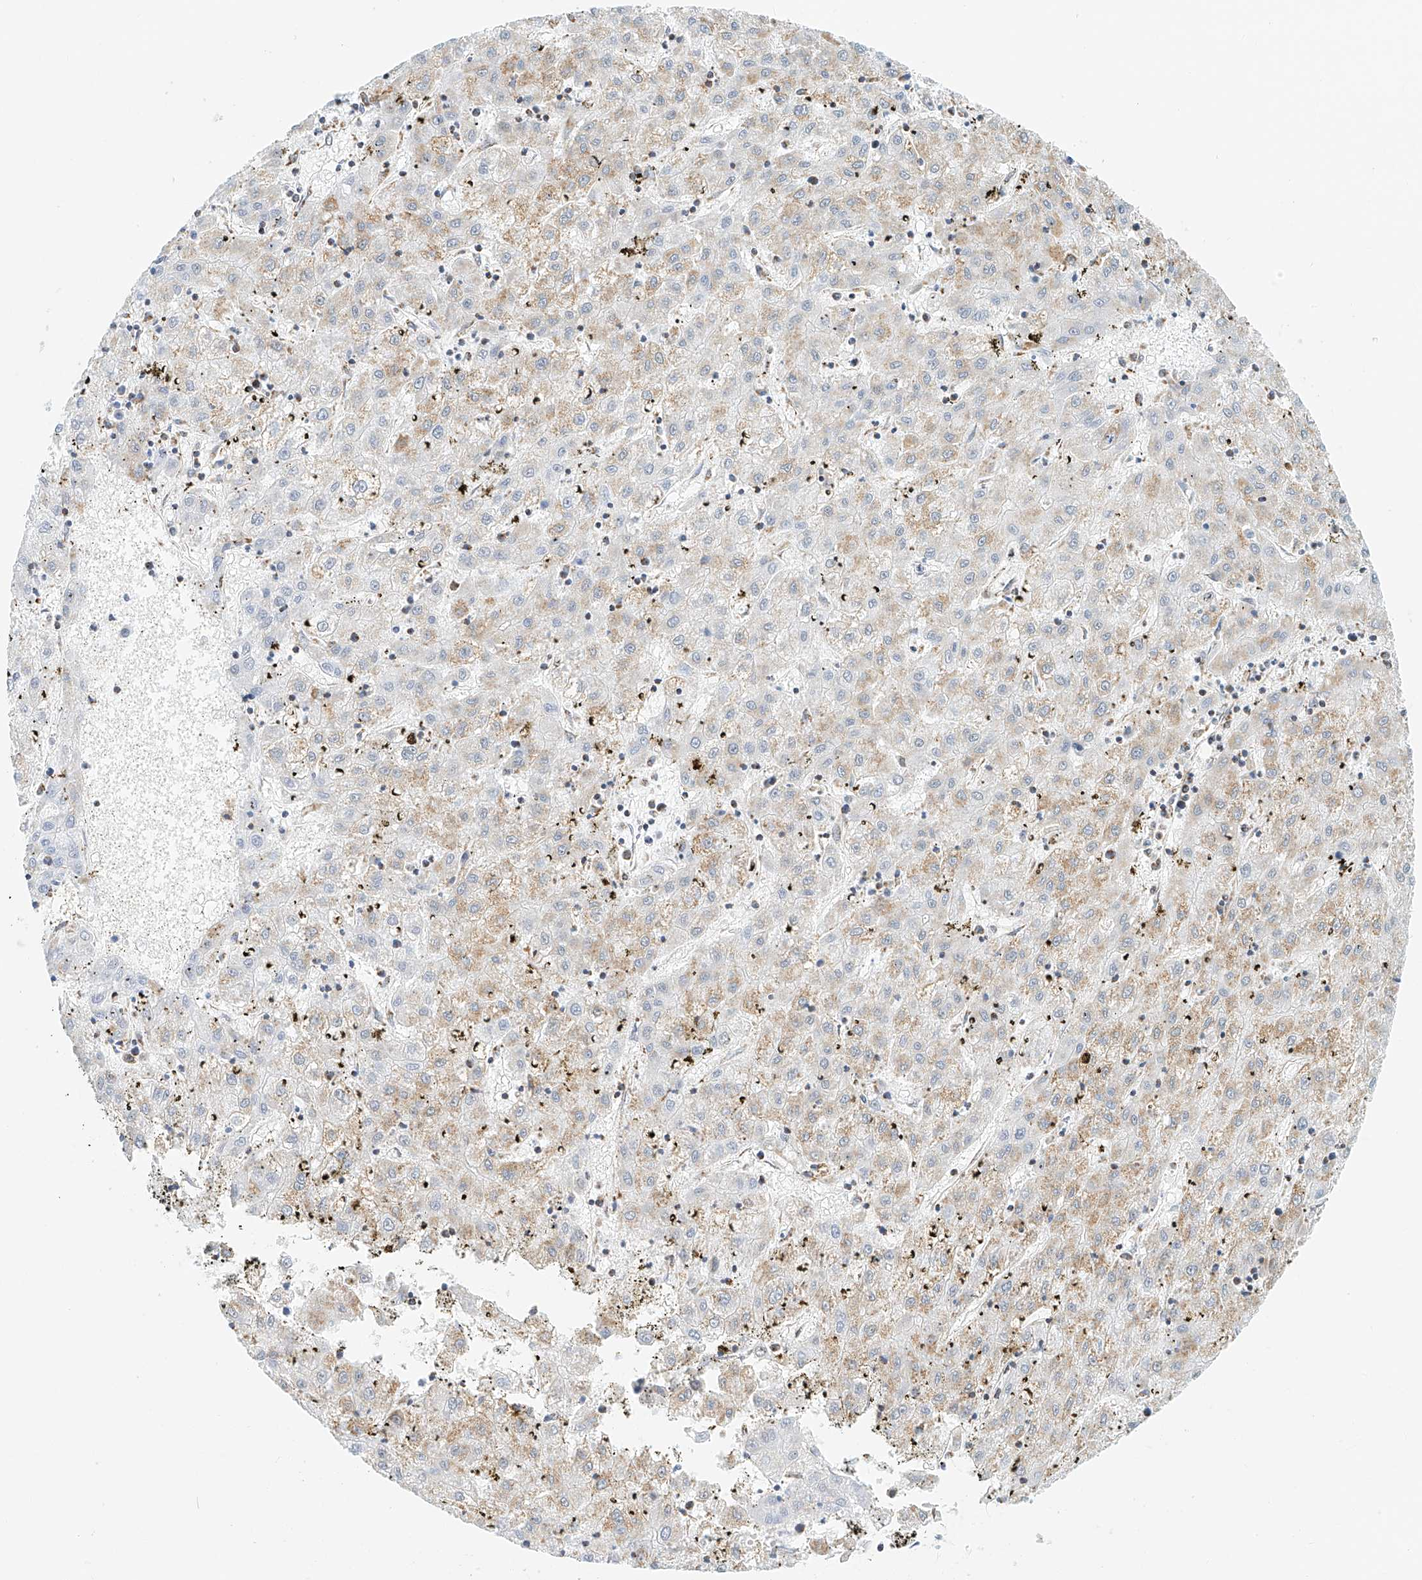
{"staining": {"intensity": "weak", "quantity": "25%-75%", "location": "cytoplasmic/membranous"}, "tissue": "liver cancer", "cell_type": "Tumor cells", "image_type": "cancer", "snomed": [{"axis": "morphology", "description": "Carcinoma, Hepatocellular, NOS"}, {"axis": "topography", "description": "Liver"}], "caption": "Liver cancer (hepatocellular carcinoma) was stained to show a protein in brown. There is low levels of weak cytoplasmic/membranous expression in about 25%-75% of tumor cells.", "gene": "NALCN", "patient": {"sex": "male", "age": 72}}